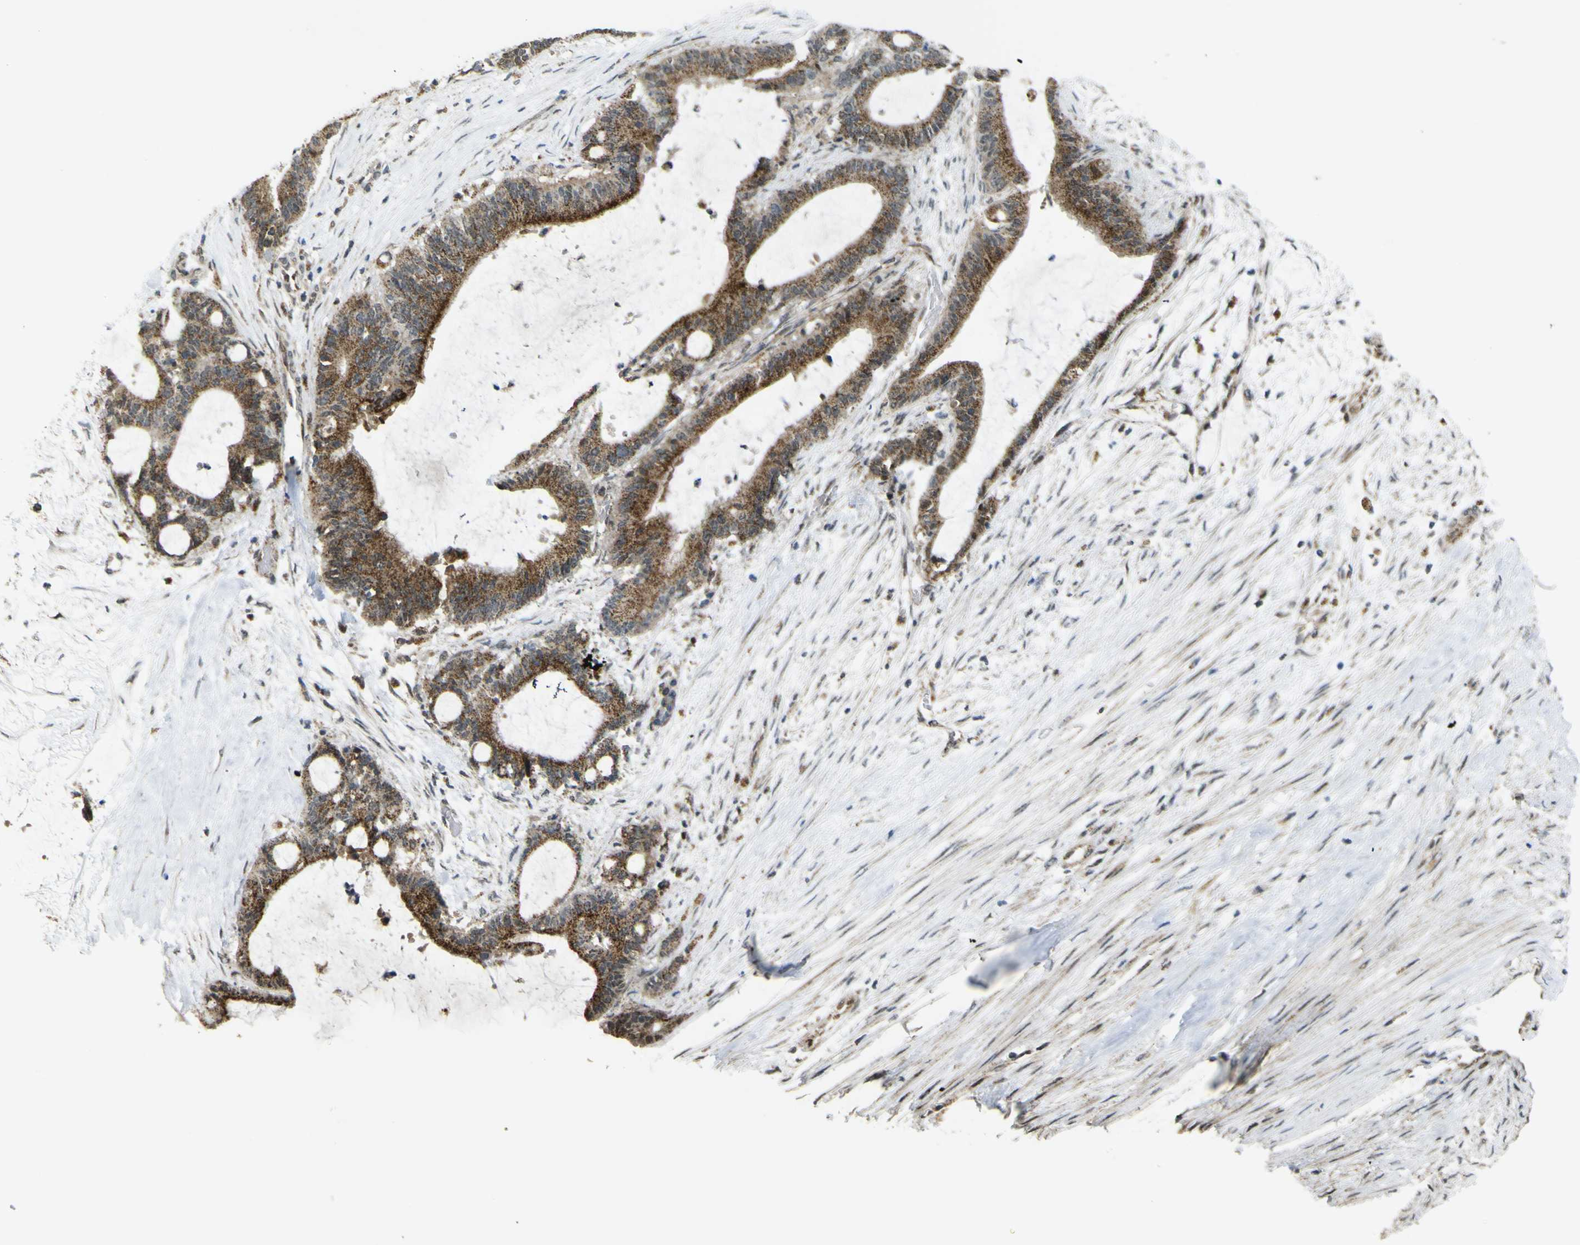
{"staining": {"intensity": "strong", "quantity": ">75%", "location": "cytoplasmic/membranous"}, "tissue": "liver cancer", "cell_type": "Tumor cells", "image_type": "cancer", "snomed": [{"axis": "morphology", "description": "Cholangiocarcinoma"}, {"axis": "topography", "description": "Liver"}], "caption": "Liver cancer tissue demonstrates strong cytoplasmic/membranous staining in approximately >75% of tumor cells", "gene": "ACBD5", "patient": {"sex": "female", "age": 73}}